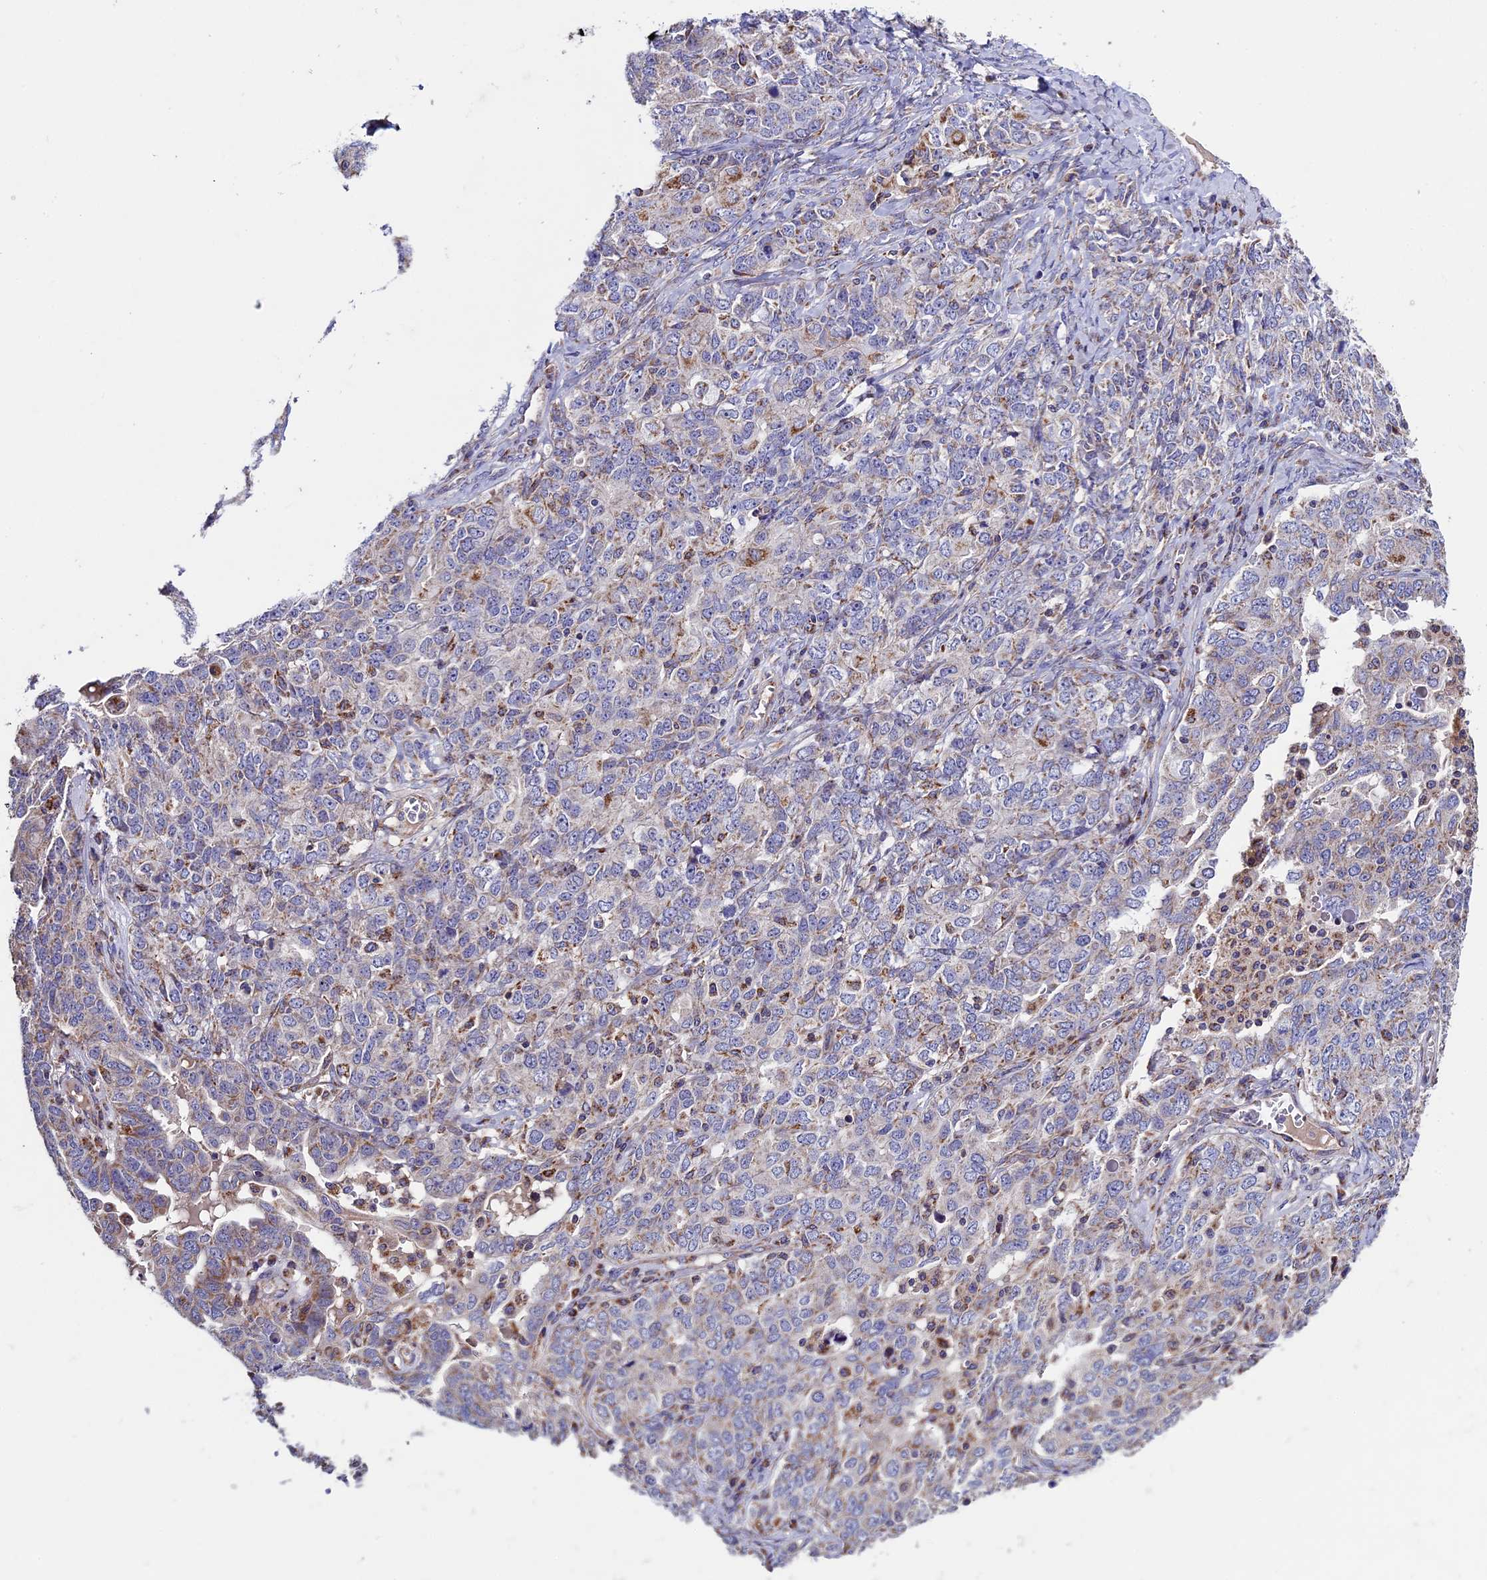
{"staining": {"intensity": "moderate", "quantity": "<25%", "location": "cytoplasmic/membranous"}, "tissue": "ovarian cancer", "cell_type": "Tumor cells", "image_type": "cancer", "snomed": [{"axis": "morphology", "description": "Carcinoma, endometroid"}, {"axis": "topography", "description": "Ovary"}], "caption": "Endometroid carcinoma (ovarian) stained for a protein (brown) demonstrates moderate cytoplasmic/membranous positive positivity in about <25% of tumor cells.", "gene": "RNF17", "patient": {"sex": "female", "age": 62}}